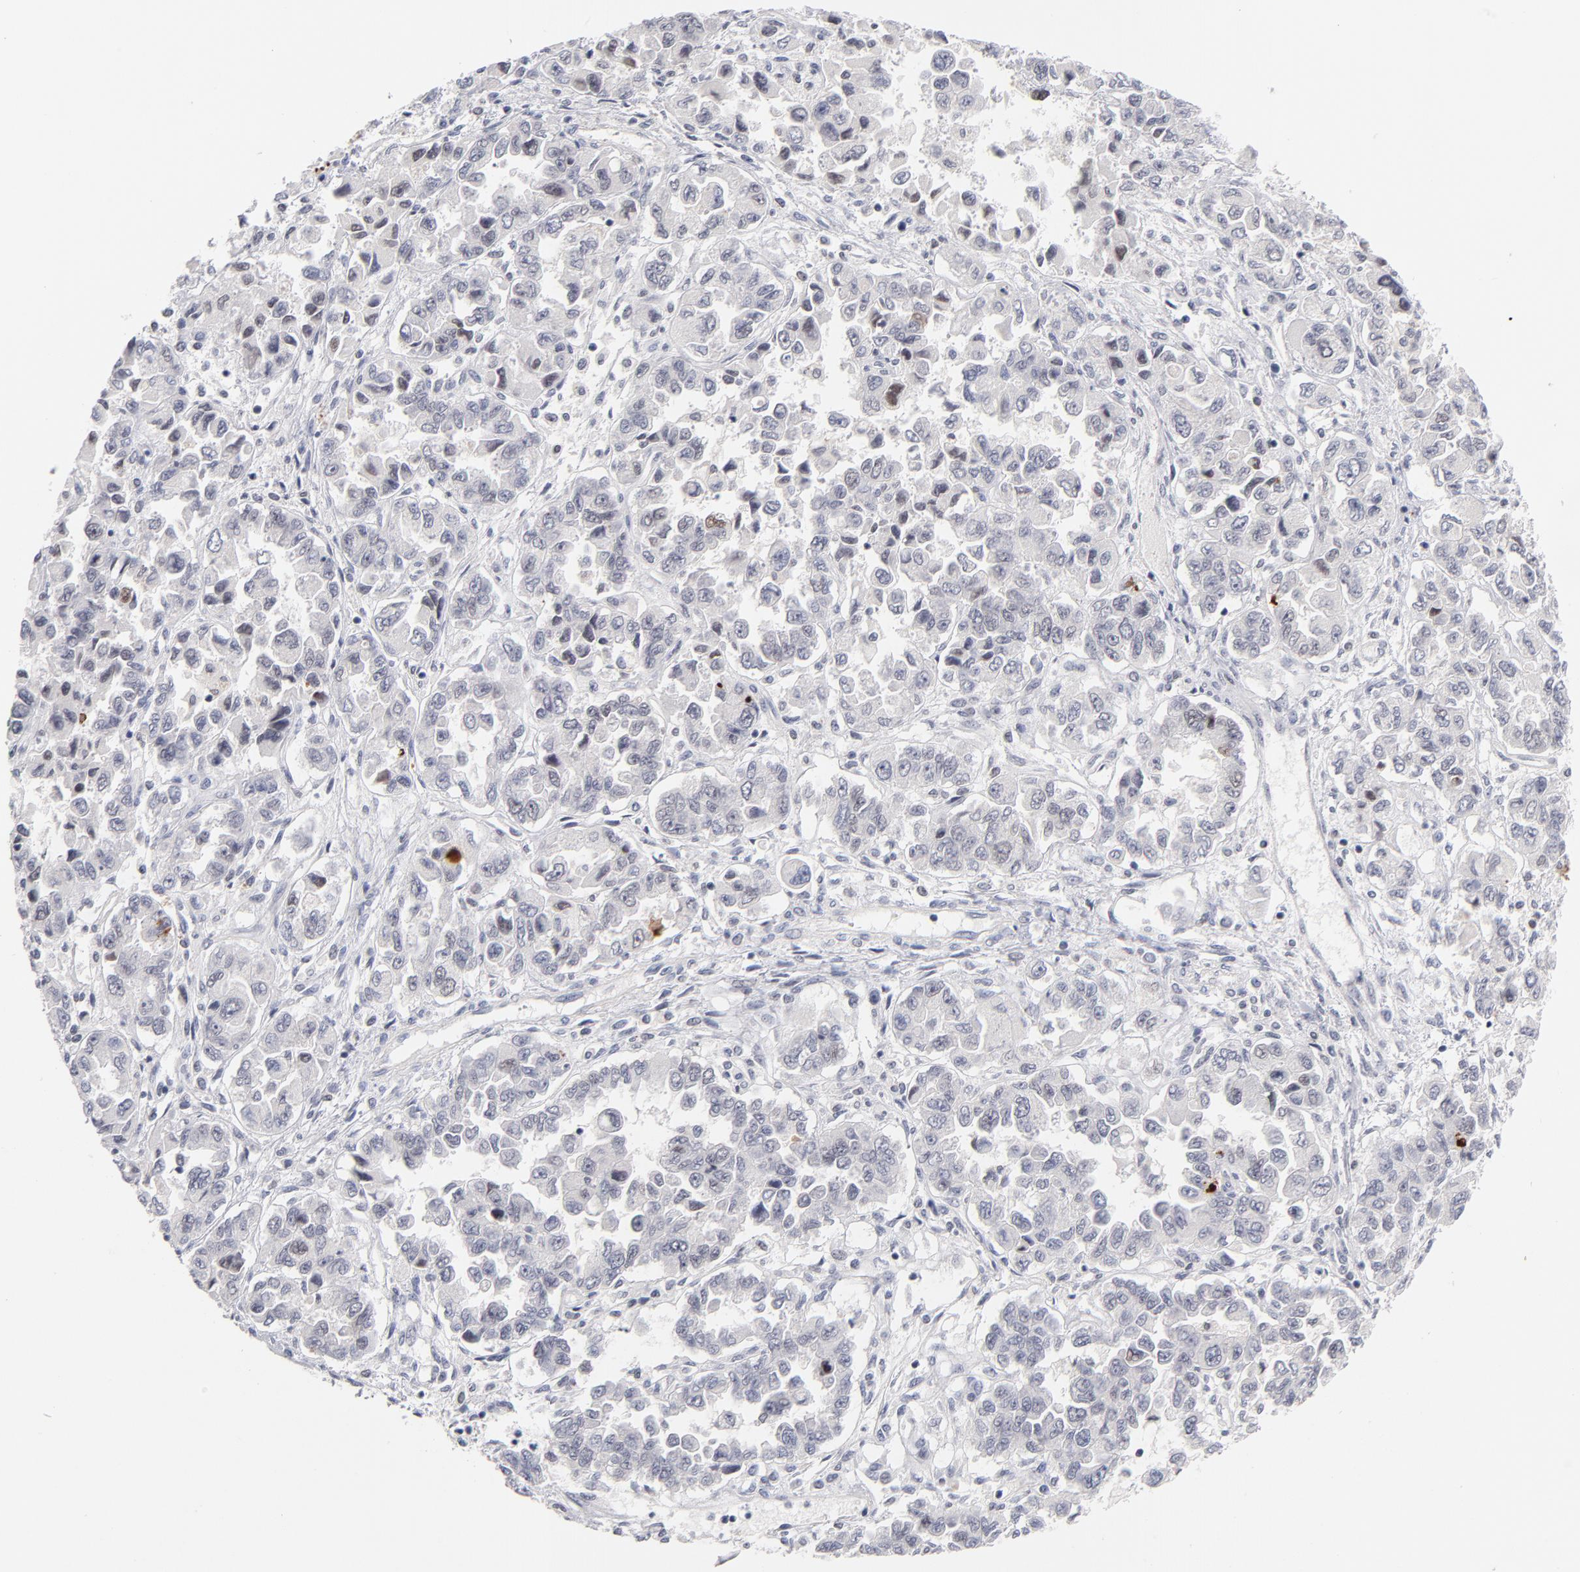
{"staining": {"intensity": "negative", "quantity": "none", "location": "none"}, "tissue": "ovarian cancer", "cell_type": "Tumor cells", "image_type": "cancer", "snomed": [{"axis": "morphology", "description": "Cystadenocarcinoma, serous, NOS"}, {"axis": "topography", "description": "Ovary"}], "caption": "Ovarian cancer (serous cystadenocarcinoma) stained for a protein using IHC displays no expression tumor cells.", "gene": "PARP1", "patient": {"sex": "female", "age": 84}}